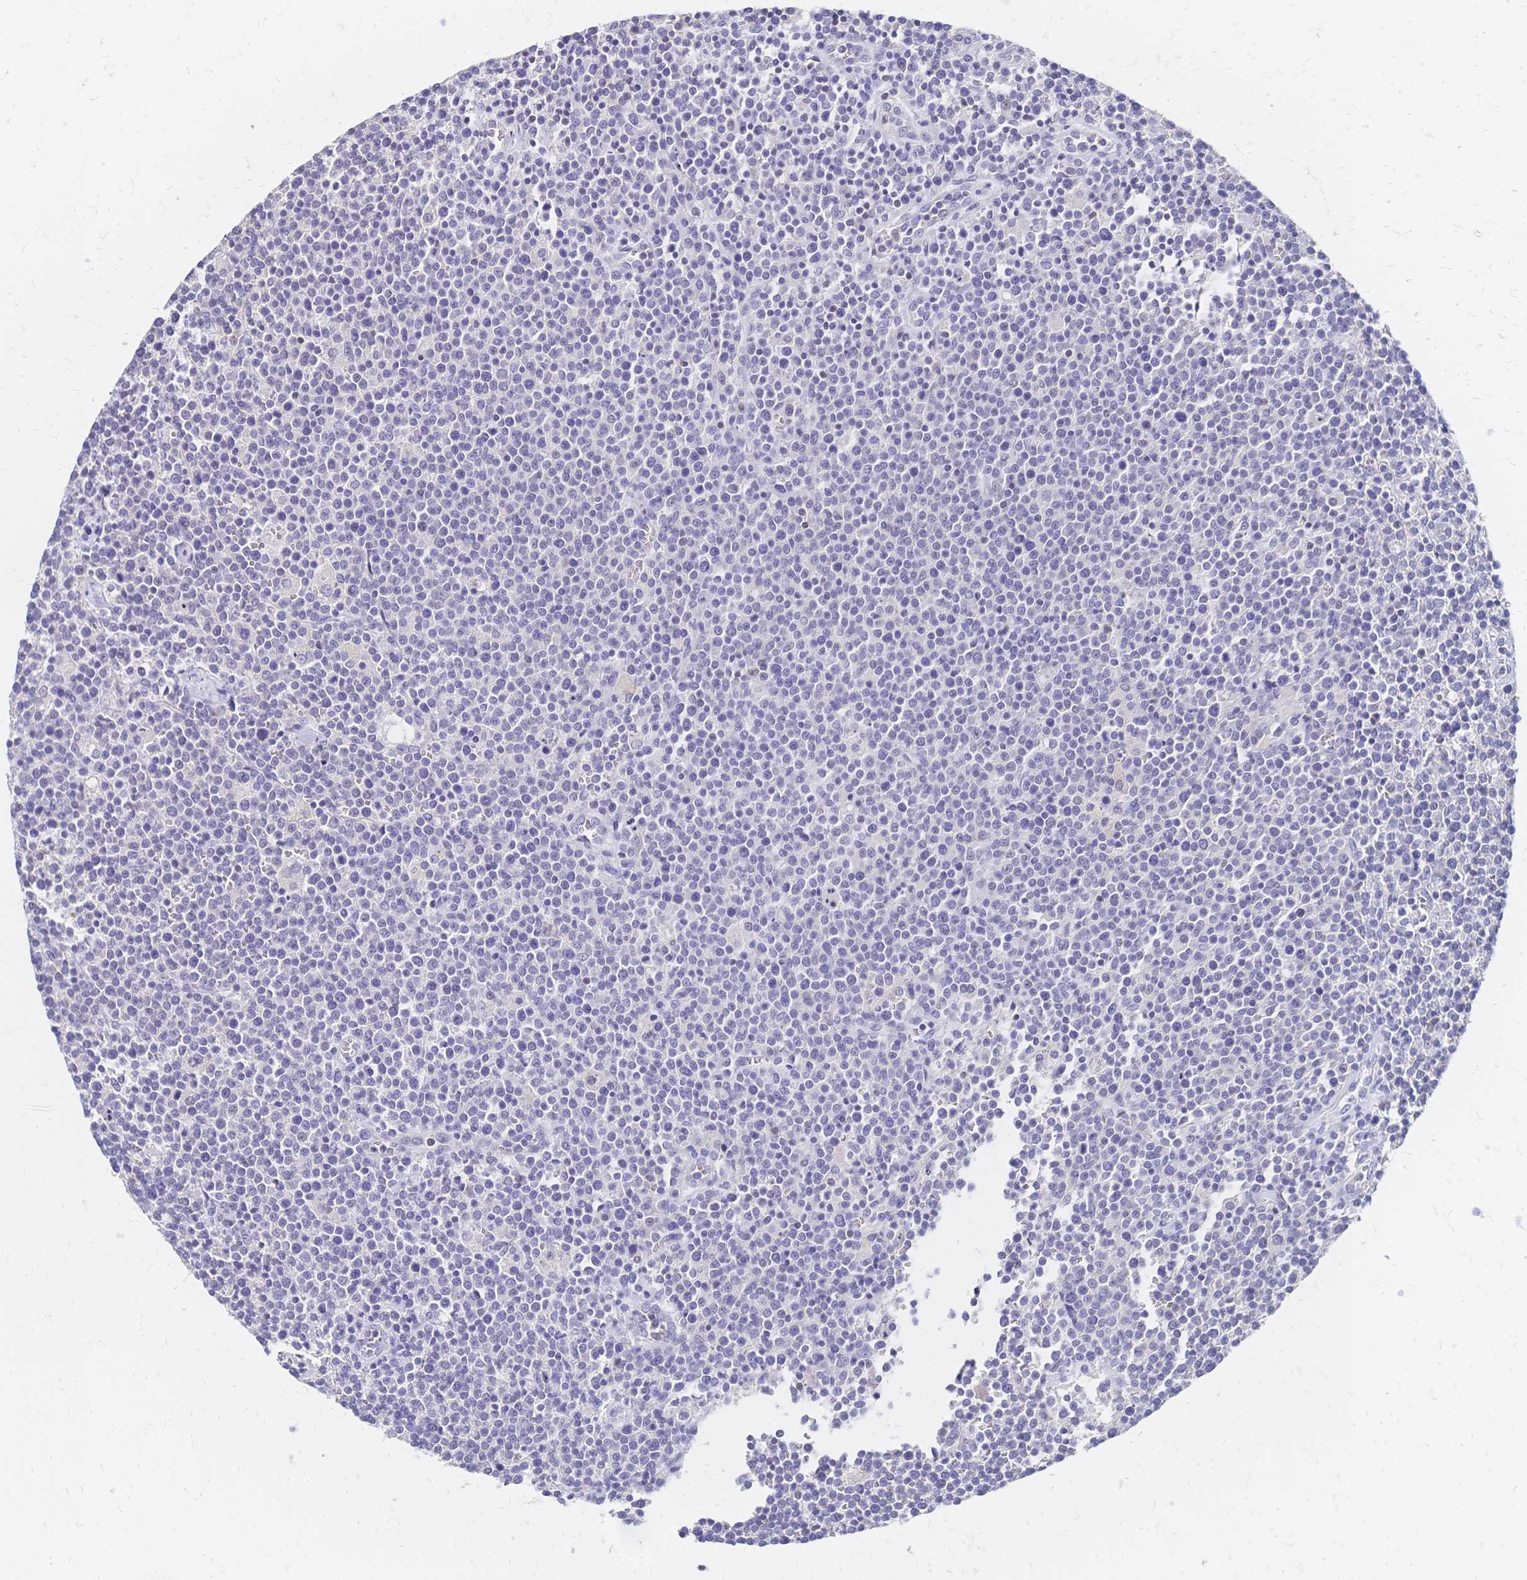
{"staining": {"intensity": "negative", "quantity": "none", "location": "none"}, "tissue": "lymphoma", "cell_type": "Tumor cells", "image_type": "cancer", "snomed": [{"axis": "morphology", "description": "Malignant lymphoma, non-Hodgkin's type, High grade"}, {"axis": "topography", "description": "Lymph node"}], "caption": "High magnification brightfield microscopy of lymphoma stained with DAB (3,3'-diaminobenzidine) (brown) and counterstained with hematoxylin (blue): tumor cells show no significant staining.", "gene": "DTNB", "patient": {"sex": "male", "age": 61}}